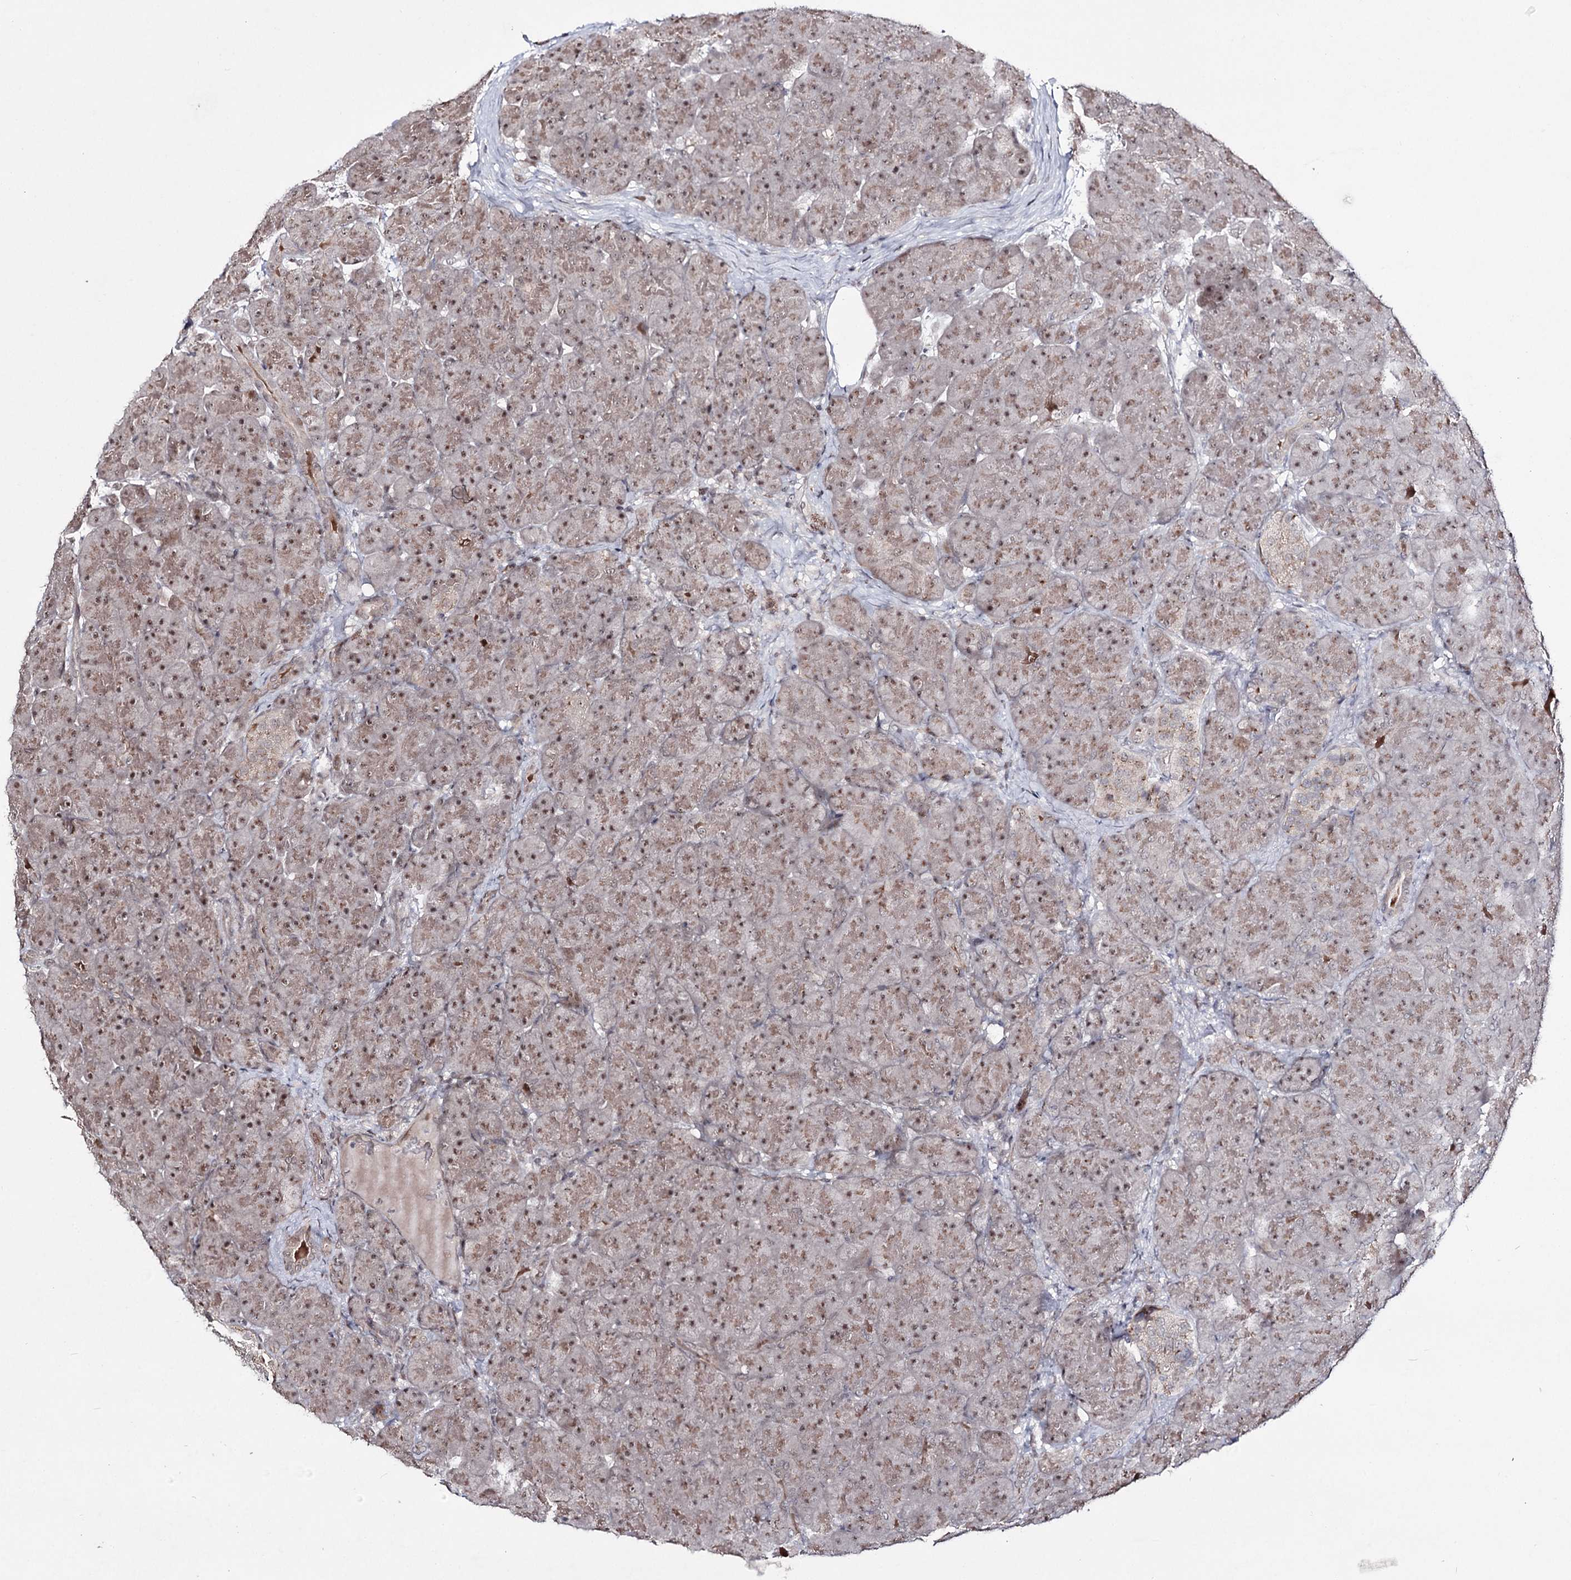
{"staining": {"intensity": "moderate", "quantity": ">75%", "location": "cytoplasmic/membranous,nuclear"}, "tissue": "pancreas", "cell_type": "Exocrine glandular cells", "image_type": "normal", "snomed": [{"axis": "morphology", "description": "Normal tissue, NOS"}, {"axis": "topography", "description": "Pancreas"}], "caption": "Exocrine glandular cells show medium levels of moderate cytoplasmic/membranous,nuclear positivity in about >75% of cells in normal pancreas. (DAB = brown stain, brightfield microscopy at high magnification).", "gene": "HOXC11", "patient": {"sex": "male", "age": 66}}